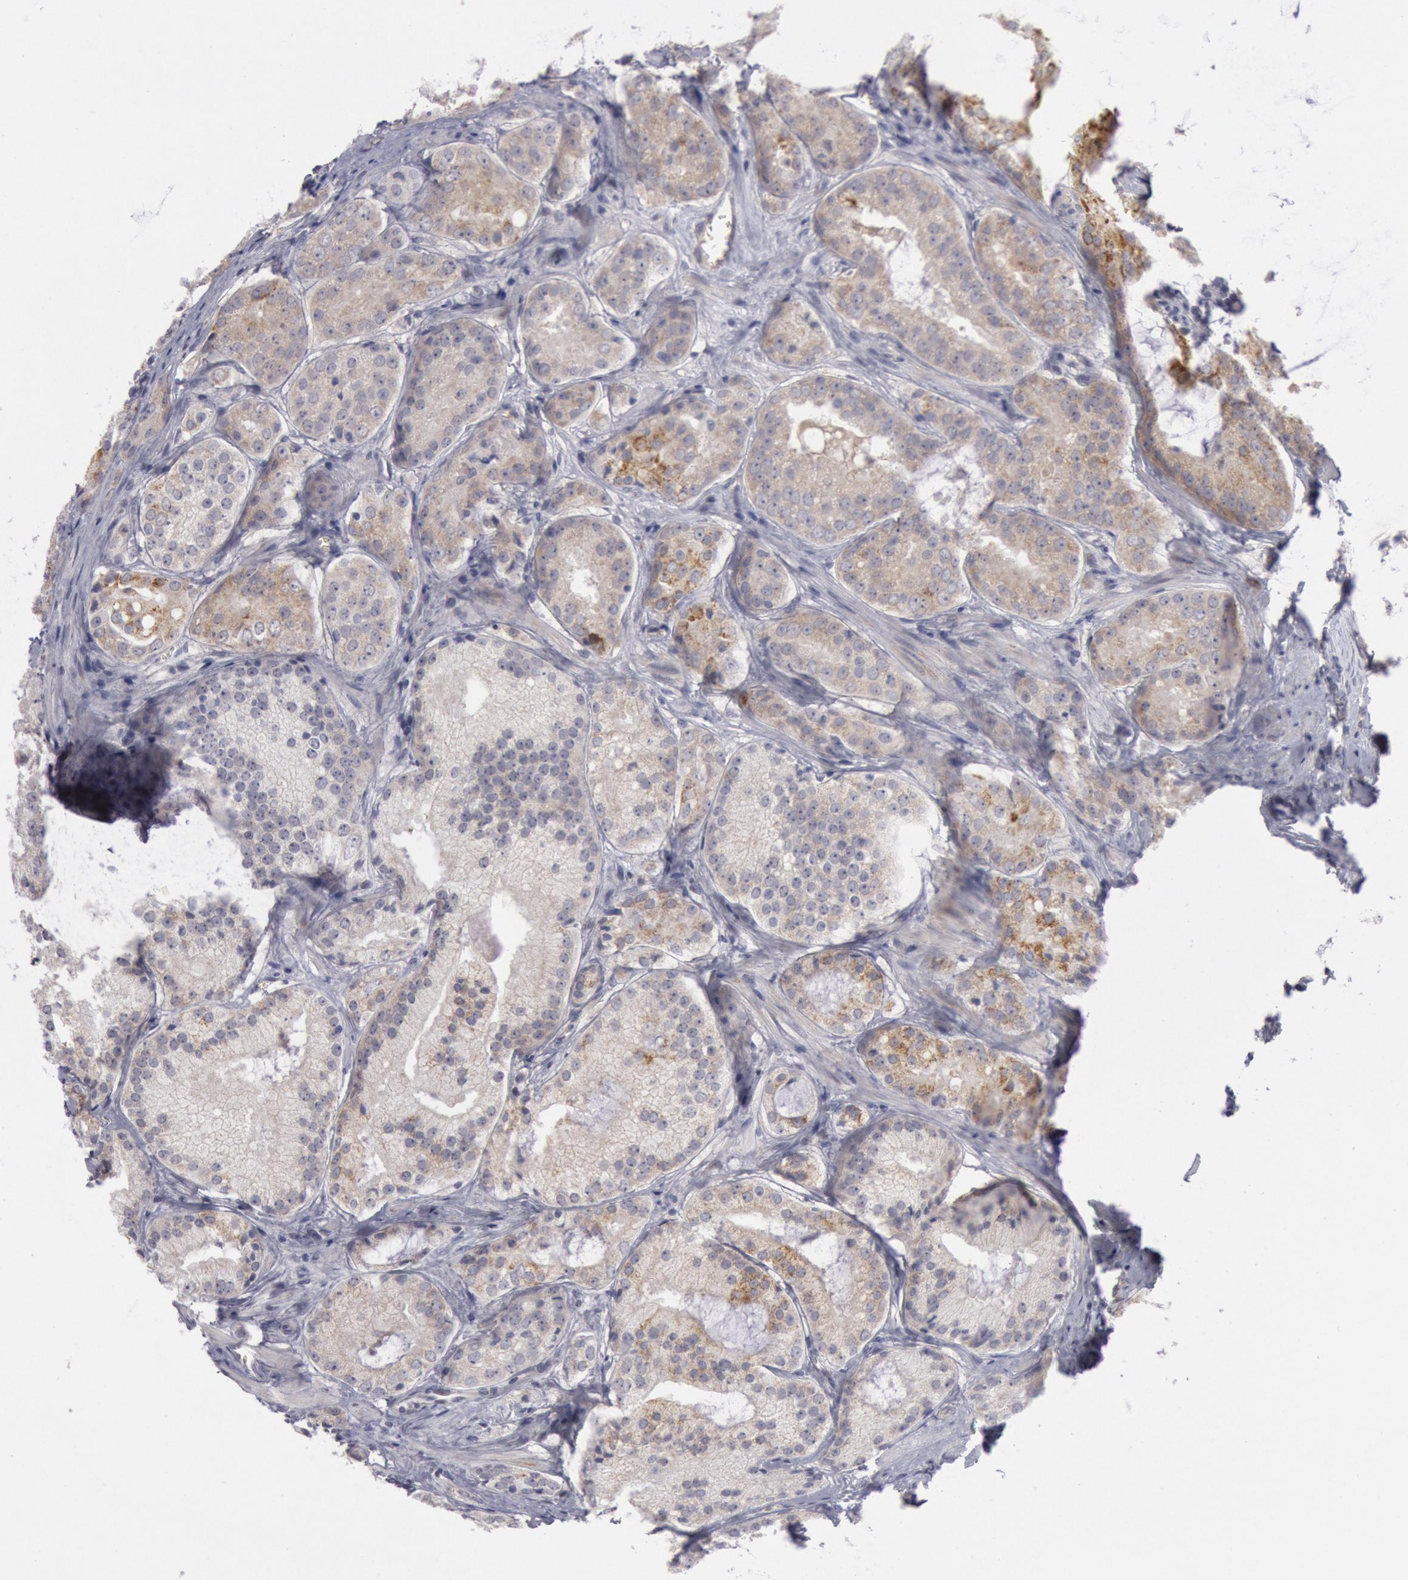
{"staining": {"intensity": "moderate", "quantity": "25%-75%", "location": "cytoplasmic/membranous"}, "tissue": "prostate cancer", "cell_type": "Tumor cells", "image_type": "cancer", "snomed": [{"axis": "morphology", "description": "Adenocarcinoma, Medium grade"}, {"axis": "topography", "description": "Prostate"}], "caption": "Immunohistochemistry (IHC) (DAB (3,3'-diaminobenzidine)) staining of human prostate cancer (adenocarcinoma (medium-grade)) displays moderate cytoplasmic/membranous protein expression in about 25%-75% of tumor cells.", "gene": "JOSD1", "patient": {"sex": "male", "age": 60}}